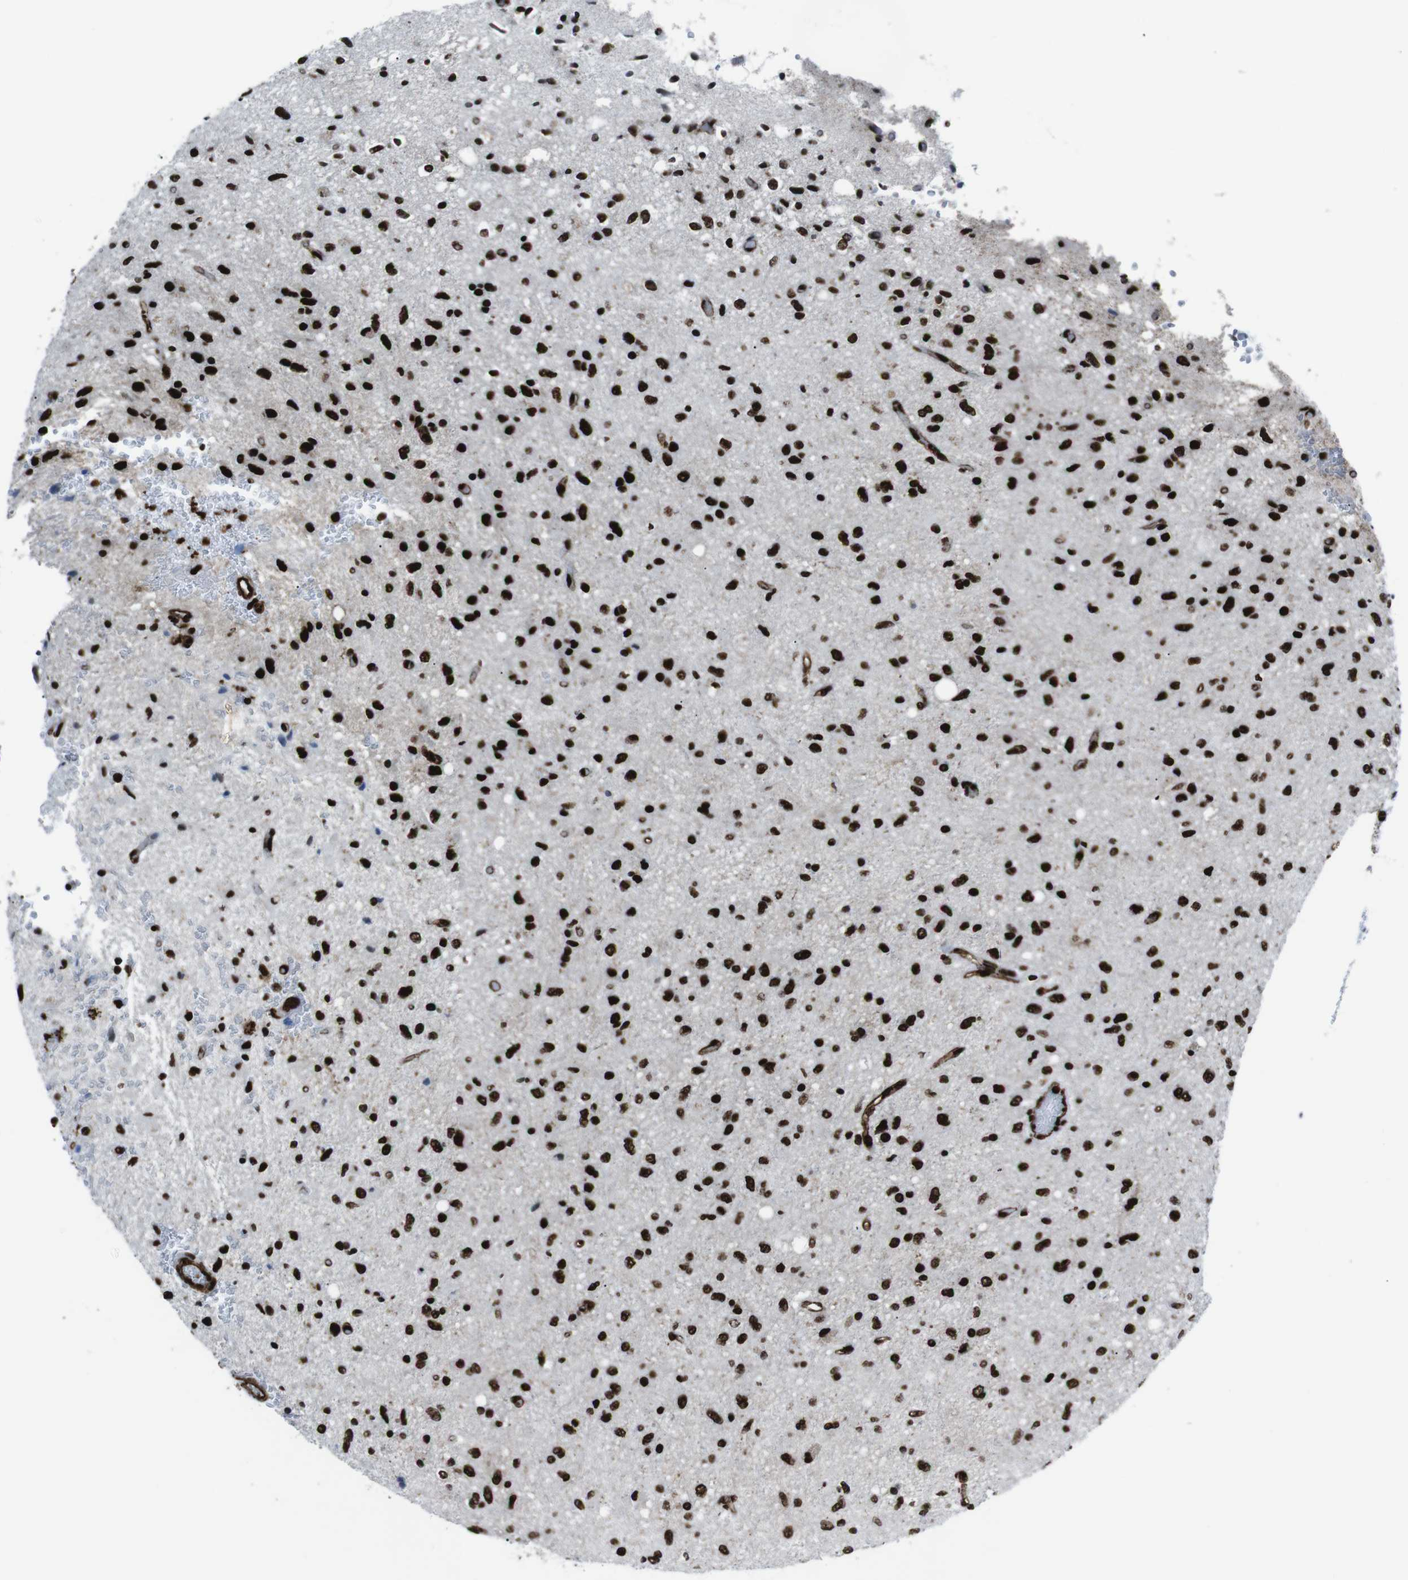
{"staining": {"intensity": "strong", "quantity": ">75%", "location": "nuclear"}, "tissue": "glioma", "cell_type": "Tumor cells", "image_type": "cancer", "snomed": [{"axis": "morphology", "description": "Glioma, malignant, Low grade"}, {"axis": "topography", "description": "Brain"}], "caption": "Human glioma stained for a protein (brown) demonstrates strong nuclear positive staining in about >75% of tumor cells.", "gene": "HNRNPU", "patient": {"sex": "male", "age": 77}}